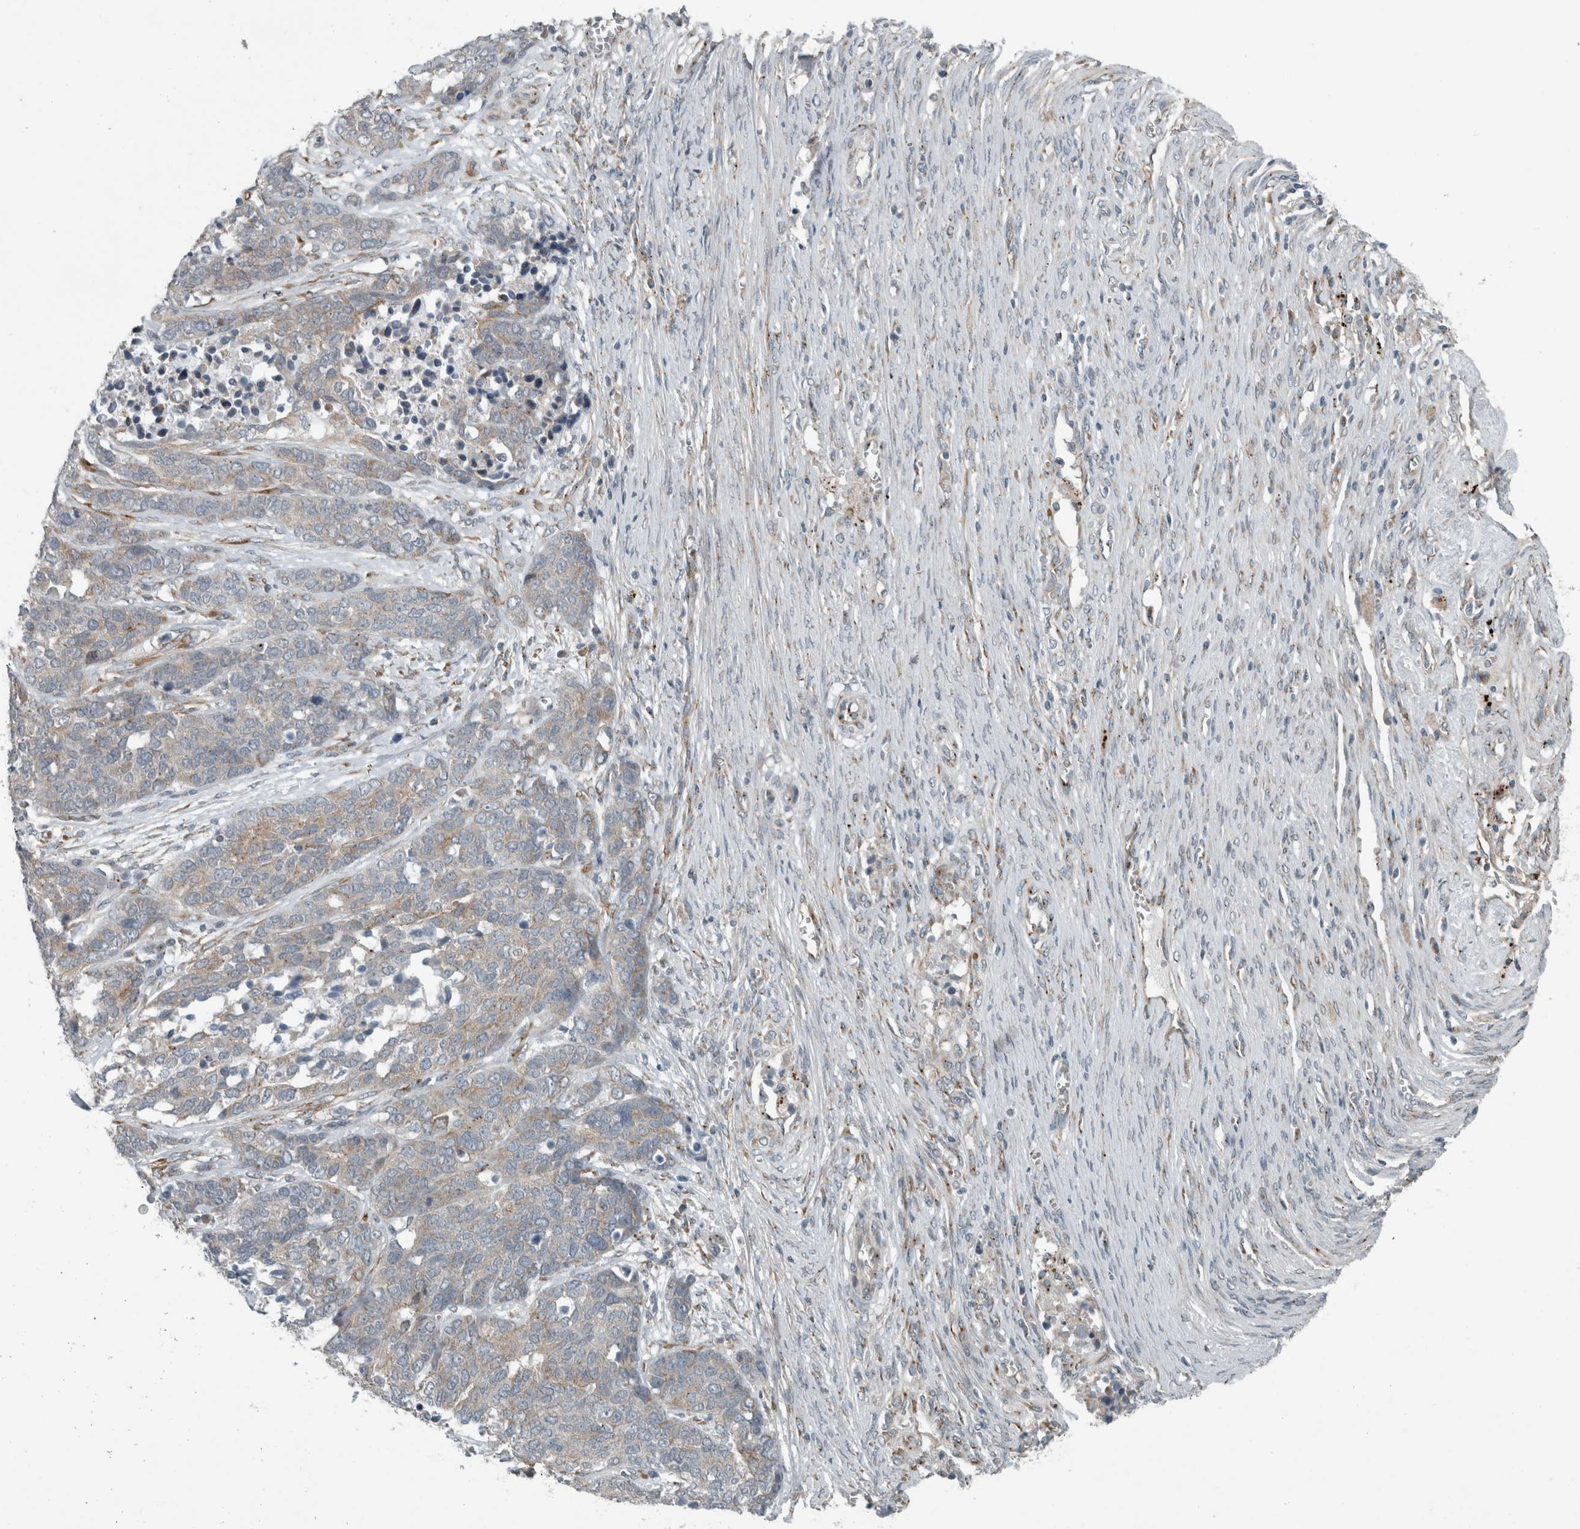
{"staining": {"intensity": "negative", "quantity": "none", "location": "none"}, "tissue": "ovarian cancer", "cell_type": "Tumor cells", "image_type": "cancer", "snomed": [{"axis": "morphology", "description": "Cystadenocarcinoma, serous, NOS"}, {"axis": "topography", "description": "Ovary"}], "caption": "This is an IHC photomicrograph of serous cystadenocarcinoma (ovarian). There is no positivity in tumor cells.", "gene": "KIF1C", "patient": {"sex": "female", "age": 44}}